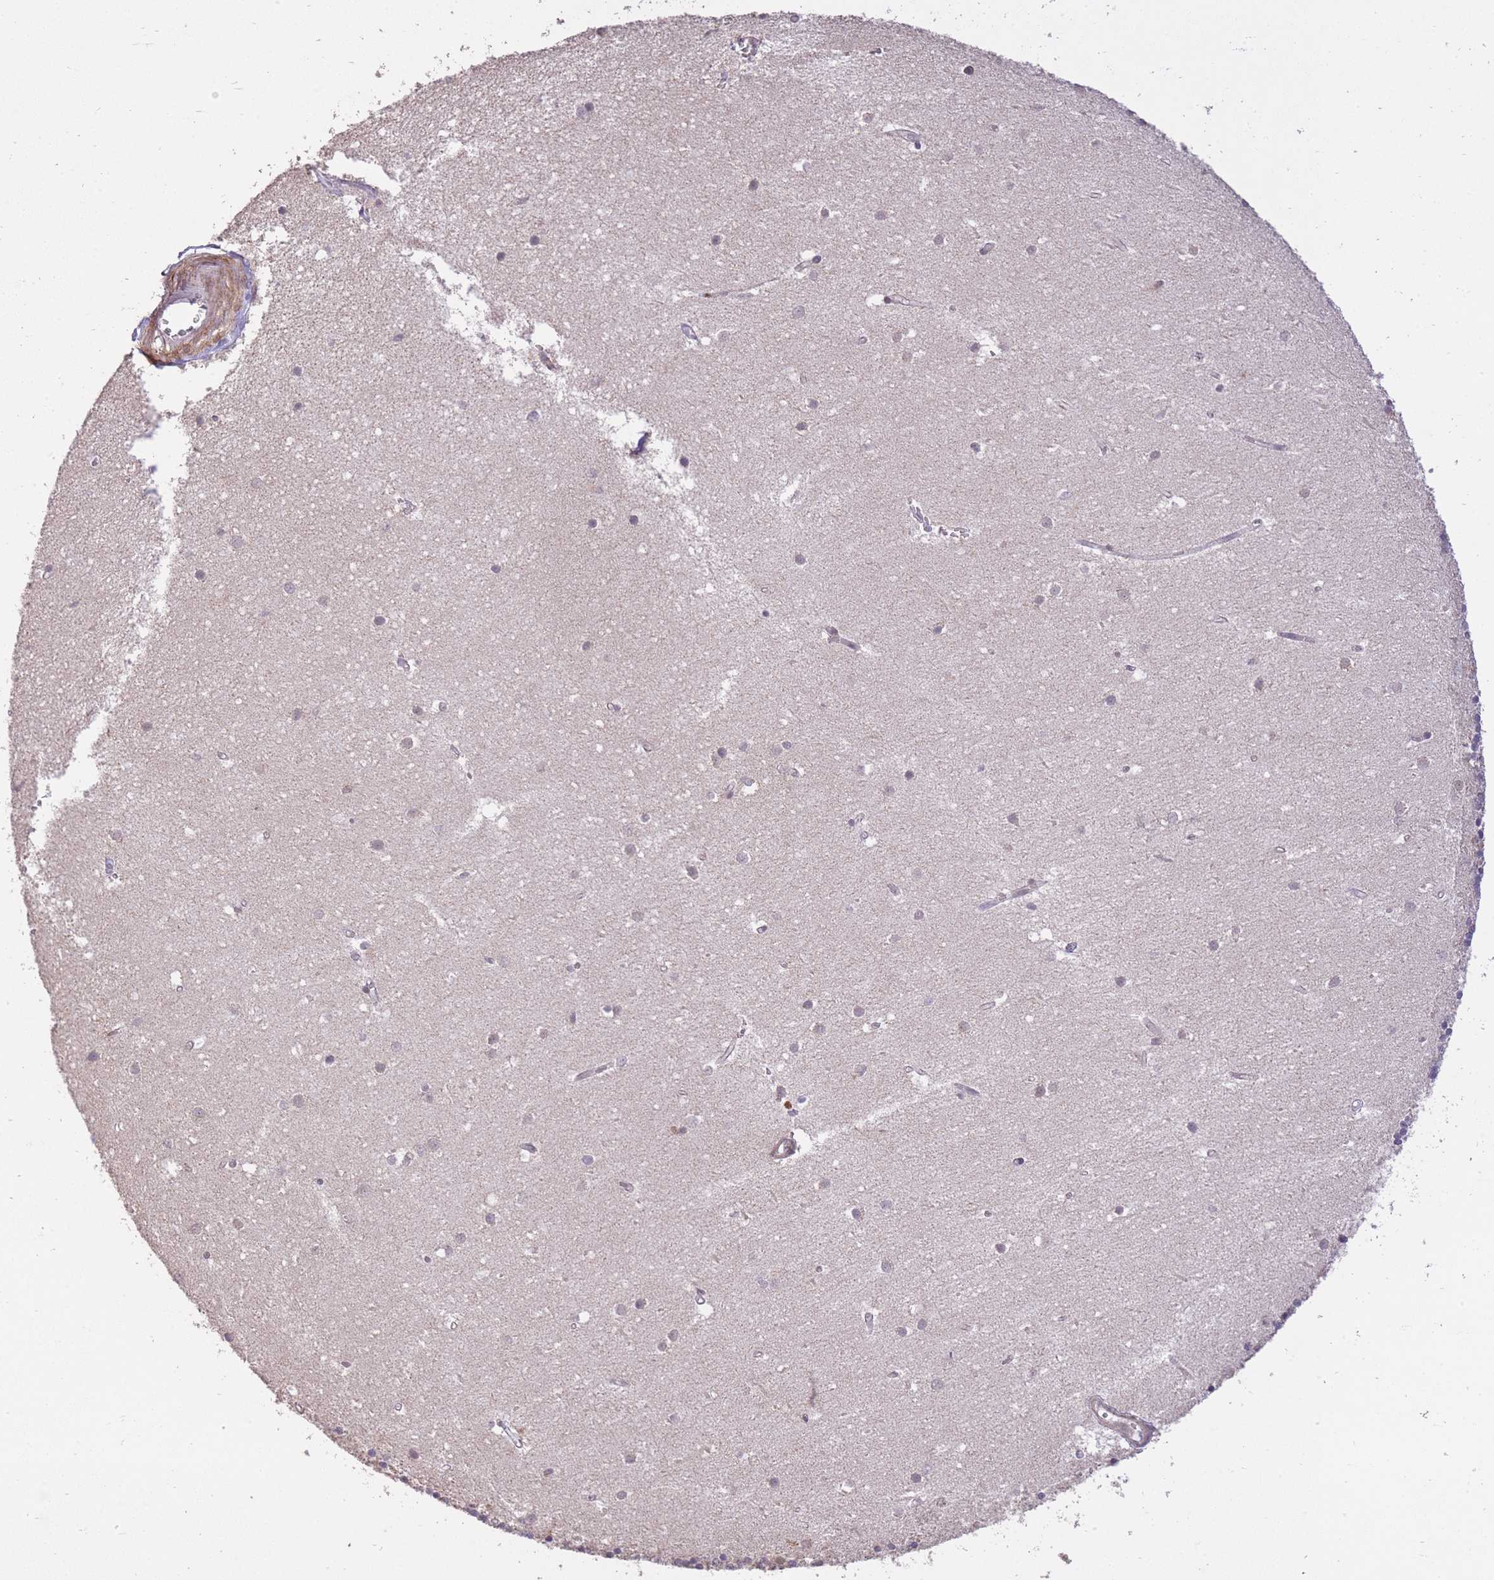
{"staining": {"intensity": "weak", "quantity": "25%-75%", "location": "cytoplasmic/membranous"}, "tissue": "cerebellum", "cell_type": "Cells in granular layer", "image_type": "normal", "snomed": [{"axis": "morphology", "description": "Normal tissue, NOS"}, {"axis": "topography", "description": "Cerebellum"}], "caption": "Cerebellum stained with a brown dye demonstrates weak cytoplasmic/membranous positive expression in about 25%-75% of cells in granular layer.", "gene": "ELOA2", "patient": {"sex": "male", "age": 54}}